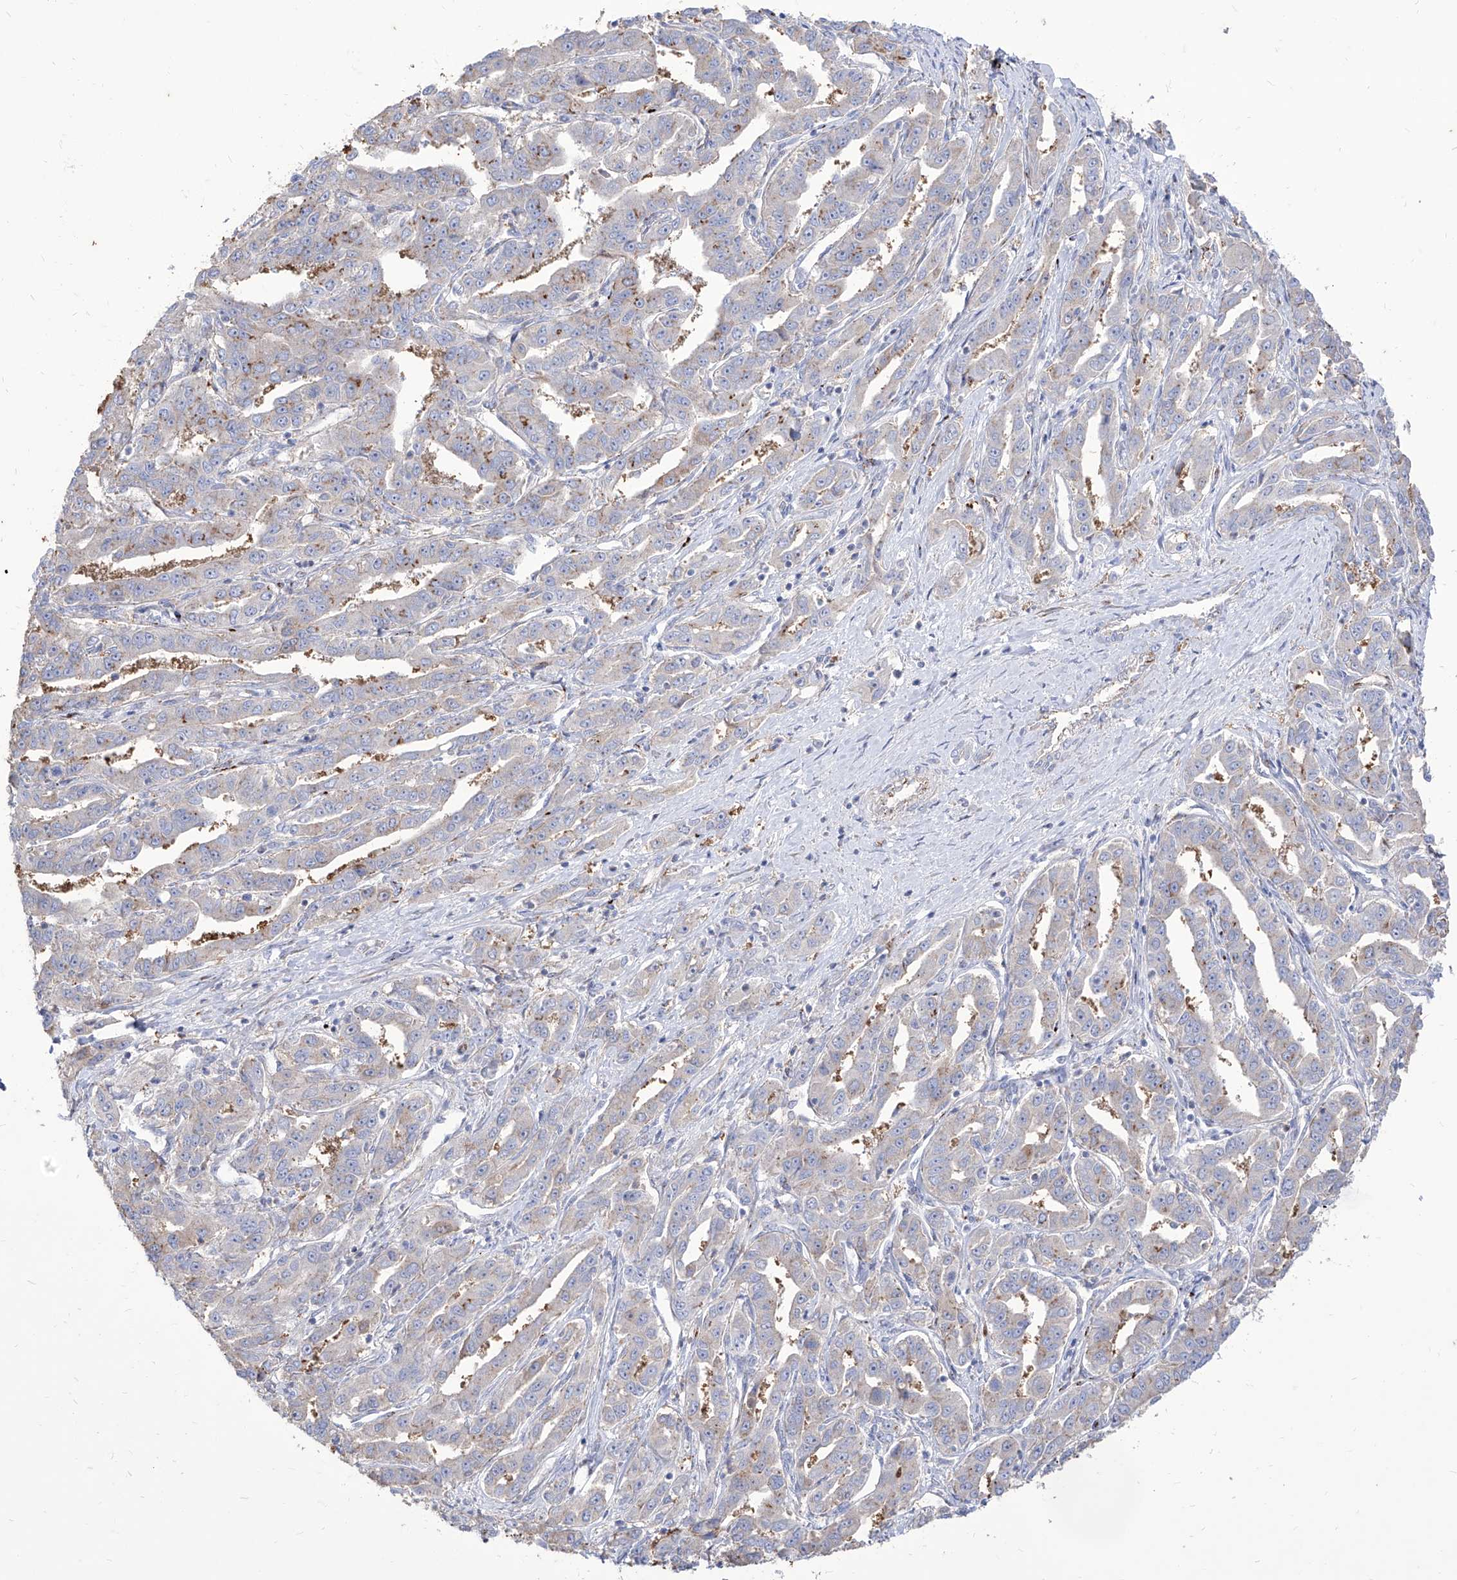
{"staining": {"intensity": "negative", "quantity": "none", "location": "none"}, "tissue": "liver cancer", "cell_type": "Tumor cells", "image_type": "cancer", "snomed": [{"axis": "morphology", "description": "Cholangiocarcinoma"}, {"axis": "topography", "description": "Liver"}], "caption": "DAB immunohistochemical staining of human cholangiocarcinoma (liver) reveals no significant staining in tumor cells.", "gene": "C1orf74", "patient": {"sex": "male", "age": 59}}